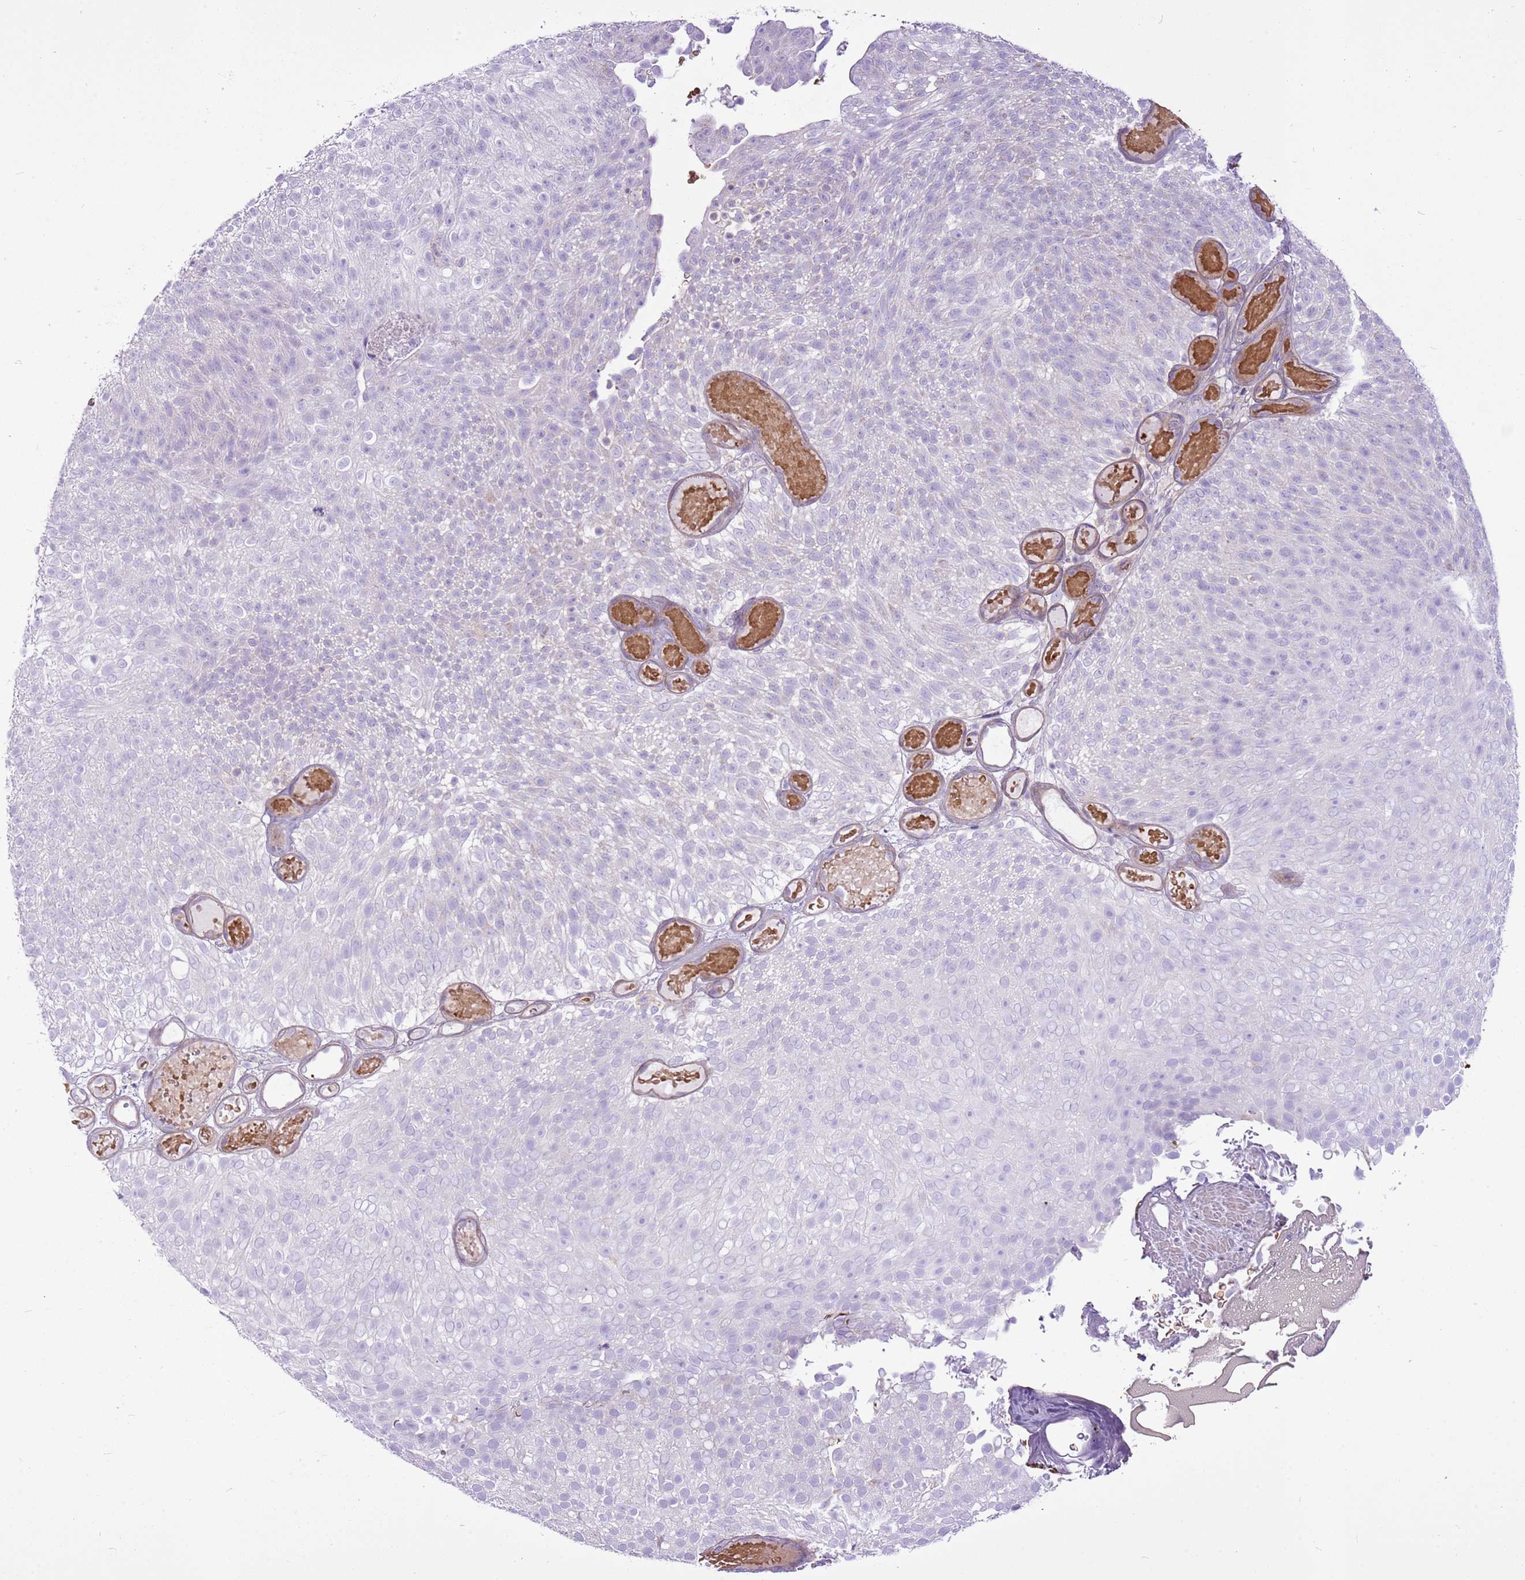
{"staining": {"intensity": "negative", "quantity": "none", "location": "none"}, "tissue": "urothelial cancer", "cell_type": "Tumor cells", "image_type": "cancer", "snomed": [{"axis": "morphology", "description": "Urothelial carcinoma, Low grade"}, {"axis": "topography", "description": "Urinary bladder"}], "caption": "This is an immunohistochemistry (IHC) photomicrograph of human low-grade urothelial carcinoma. There is no positivity in tumor cells.", "gene": "CHAC2", "patient": {"sex": "male", "age": 78}}